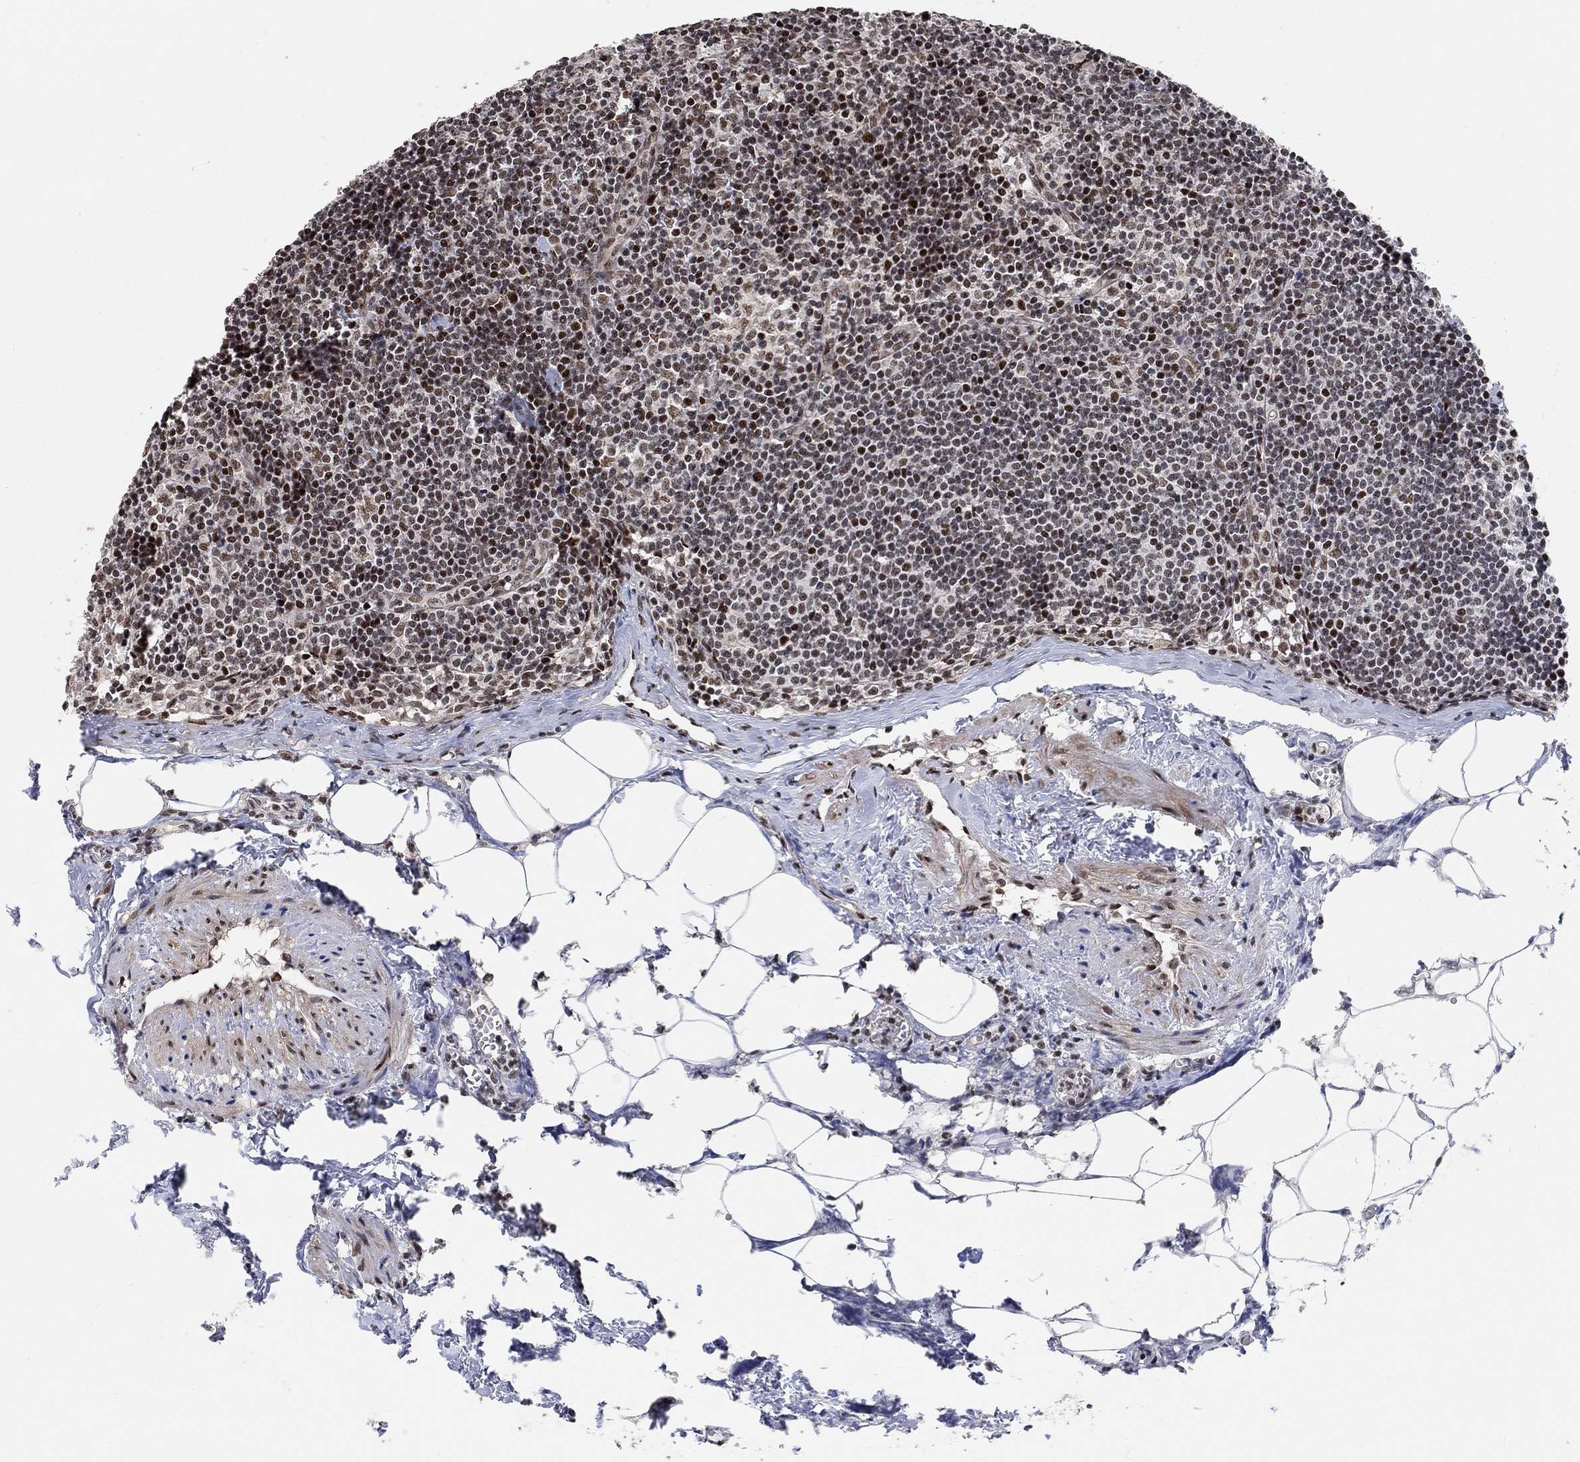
{"staining": {"intensity": "strong", "quantity": "25%-75%", "location": "nuclear"}, "tissue": "lymph node", "cell_type": "Non-germinal center cells", "image_type": "normal", "snomed": [{"axis": "morphology", "description": "Normal tissue, NOS"}, {"axis": "topography", "description": "Lymph node"}], "caption": "Lymph node stained with a brown dye shows strong nuclear positive expression in approximately 25%-75% of non-germinal center cells.", "gene": "E4F1", "patient": {"sex": "female", "age": 51}}